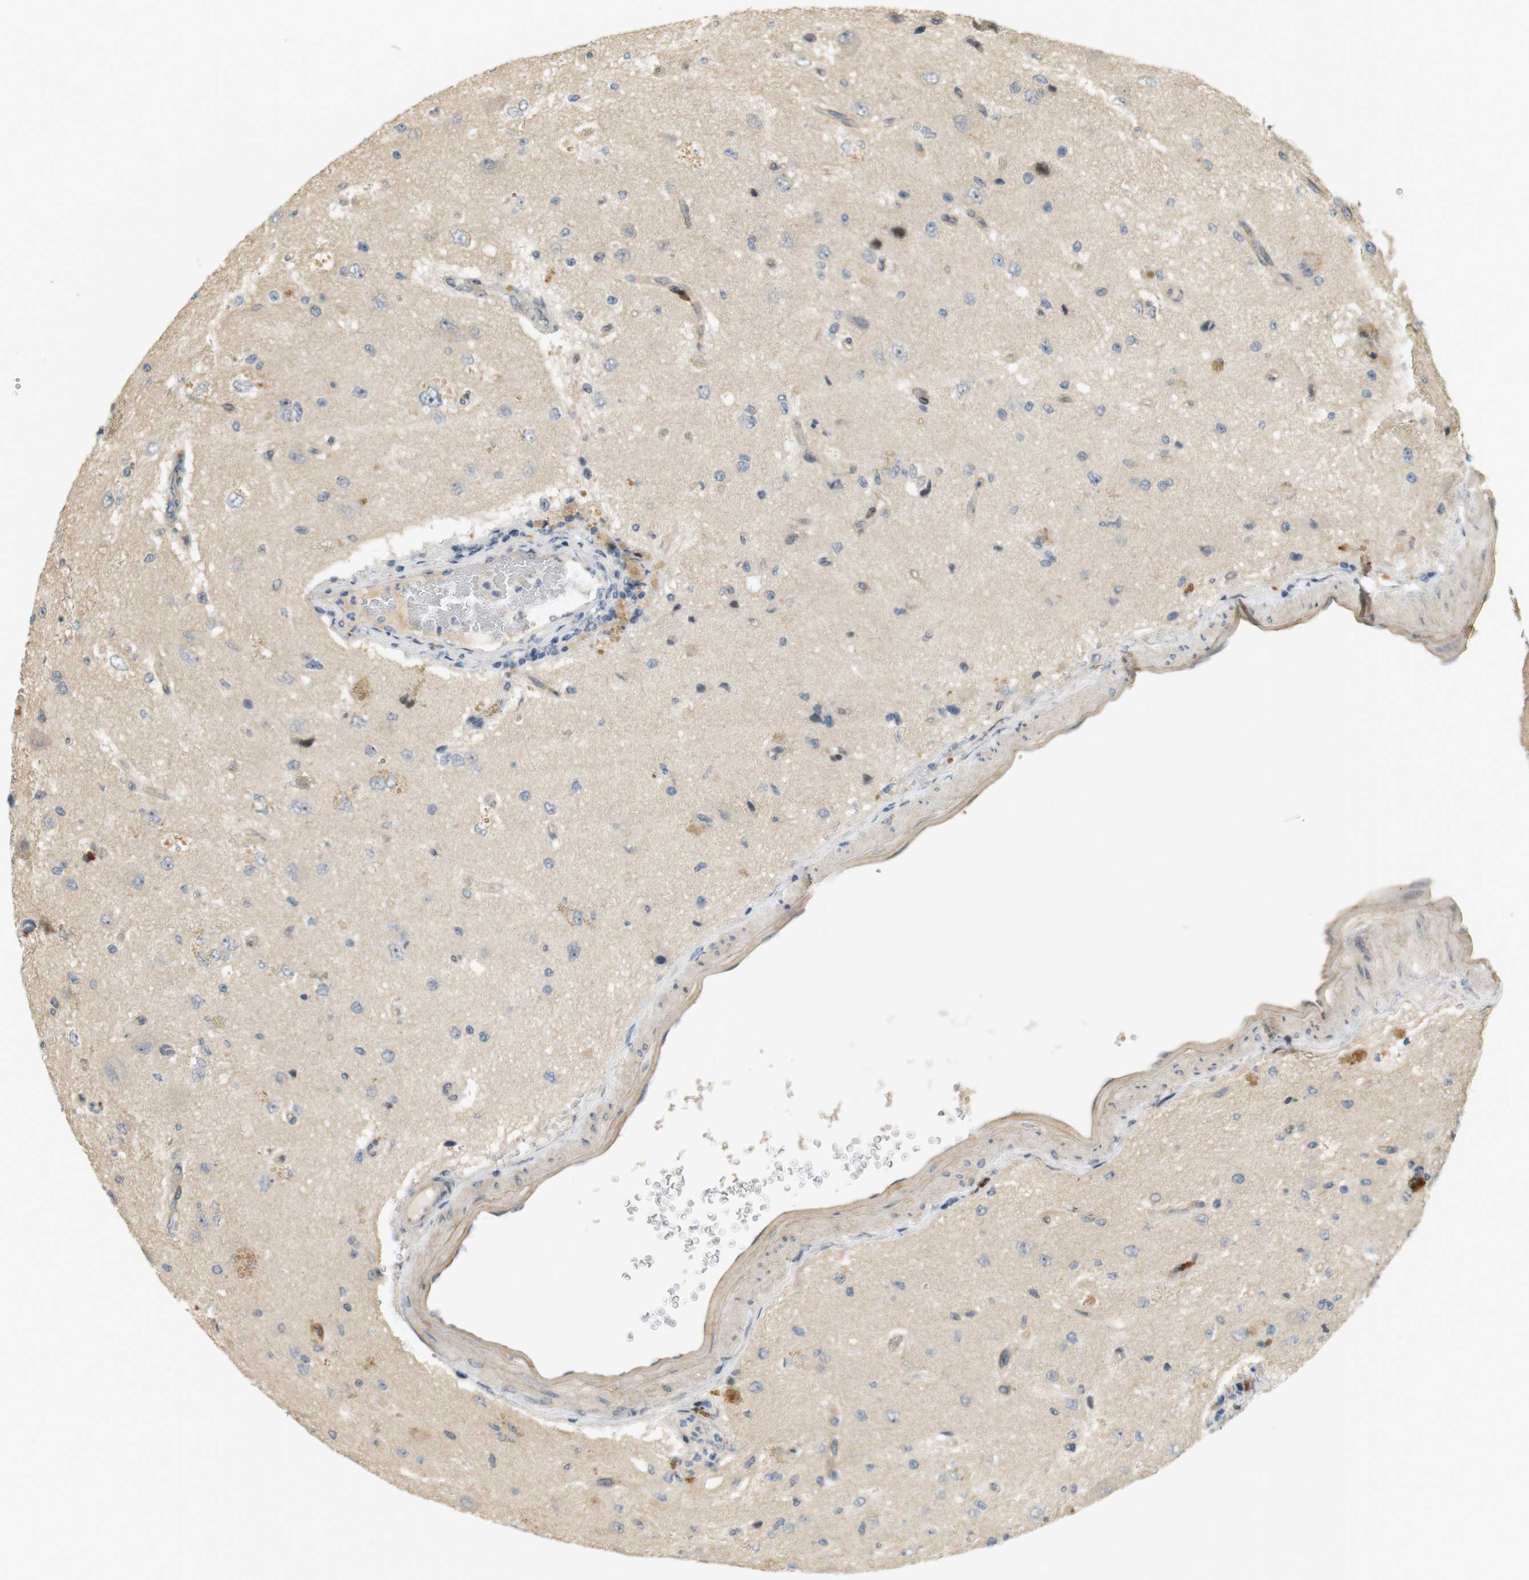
{"staining": {"intensity": "weak", "quantity": "<25%", "location": "cytoplasmic/membranous"}, "tissue": "glioma", "cell_type": "Tumor cells", "image_type": "cancer", "snomed": [{"axis": "morphology", "description": "Glioma, malignant, High grade"}, {"axis": "topography", "description": "pancreas cauda"}], "caption": "Immunohistochemical staining of glioma demonstrates no significant staining in tumor cells. (Stains: DAB (3,3'-diaminobenzidine) immunohistochemistry with hematoxylin counter stain, Microscopy: brightfield microscopy at high magnification).", "gene": "TSPAN9", "patient": {"sex": "male", "age": 60}}